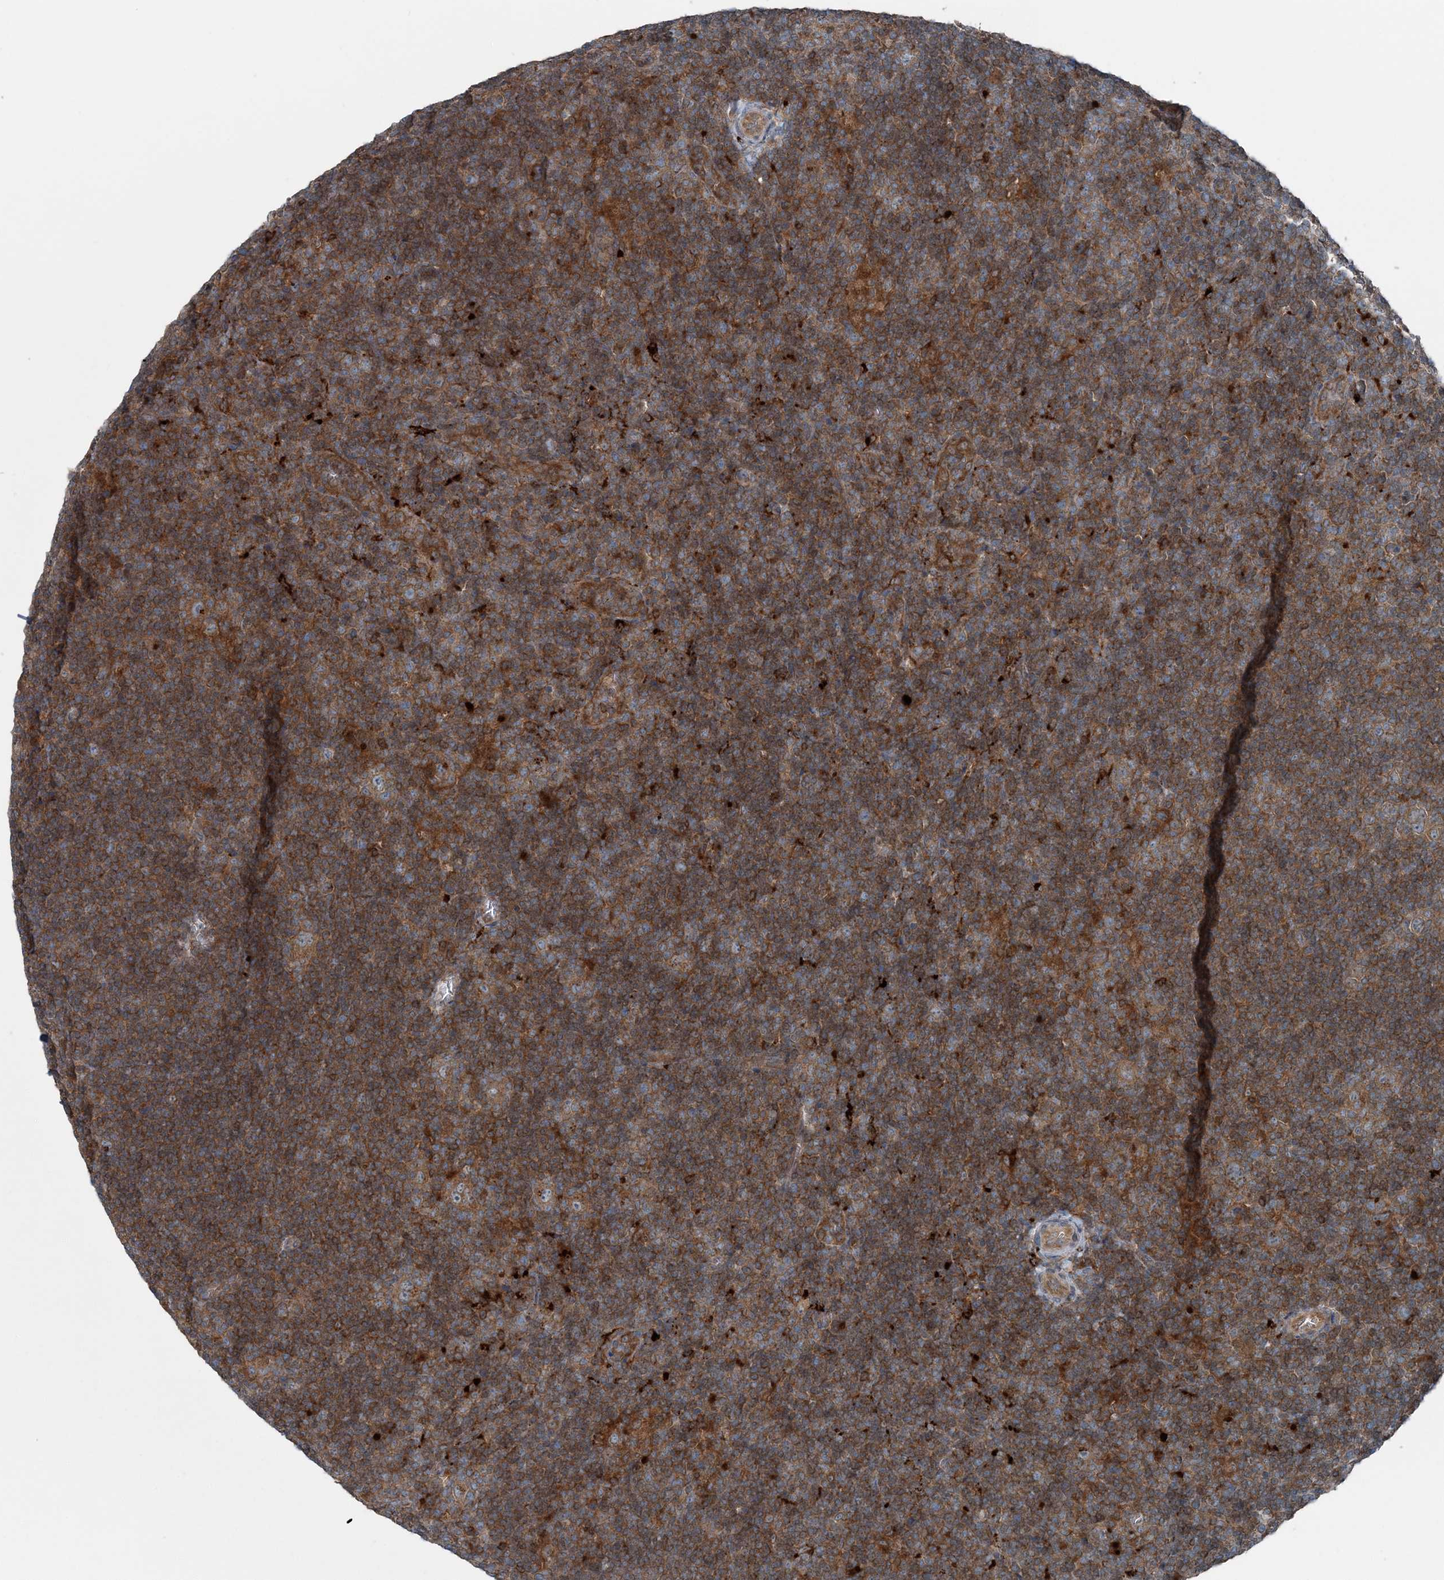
{"staining": {"intensity": "moderate", "quantity": ">75%", "location": "cytoplasmic/membranous"}, "tissue": "lymphoma", "cell_type": "Tumor cells", "image_type": "cancer", "snomed": [{"axis": "morphology", "description": "Hodgkin's disease, NOS"}, {"axis": "topography", "description": "Lymph node"}], "caption": "Lymphoma stained with a protein marker demonstrates moderate staining in tumor cells.", "gene": "ASNSD1", "patient": {"sex": "female", "age": 57}}